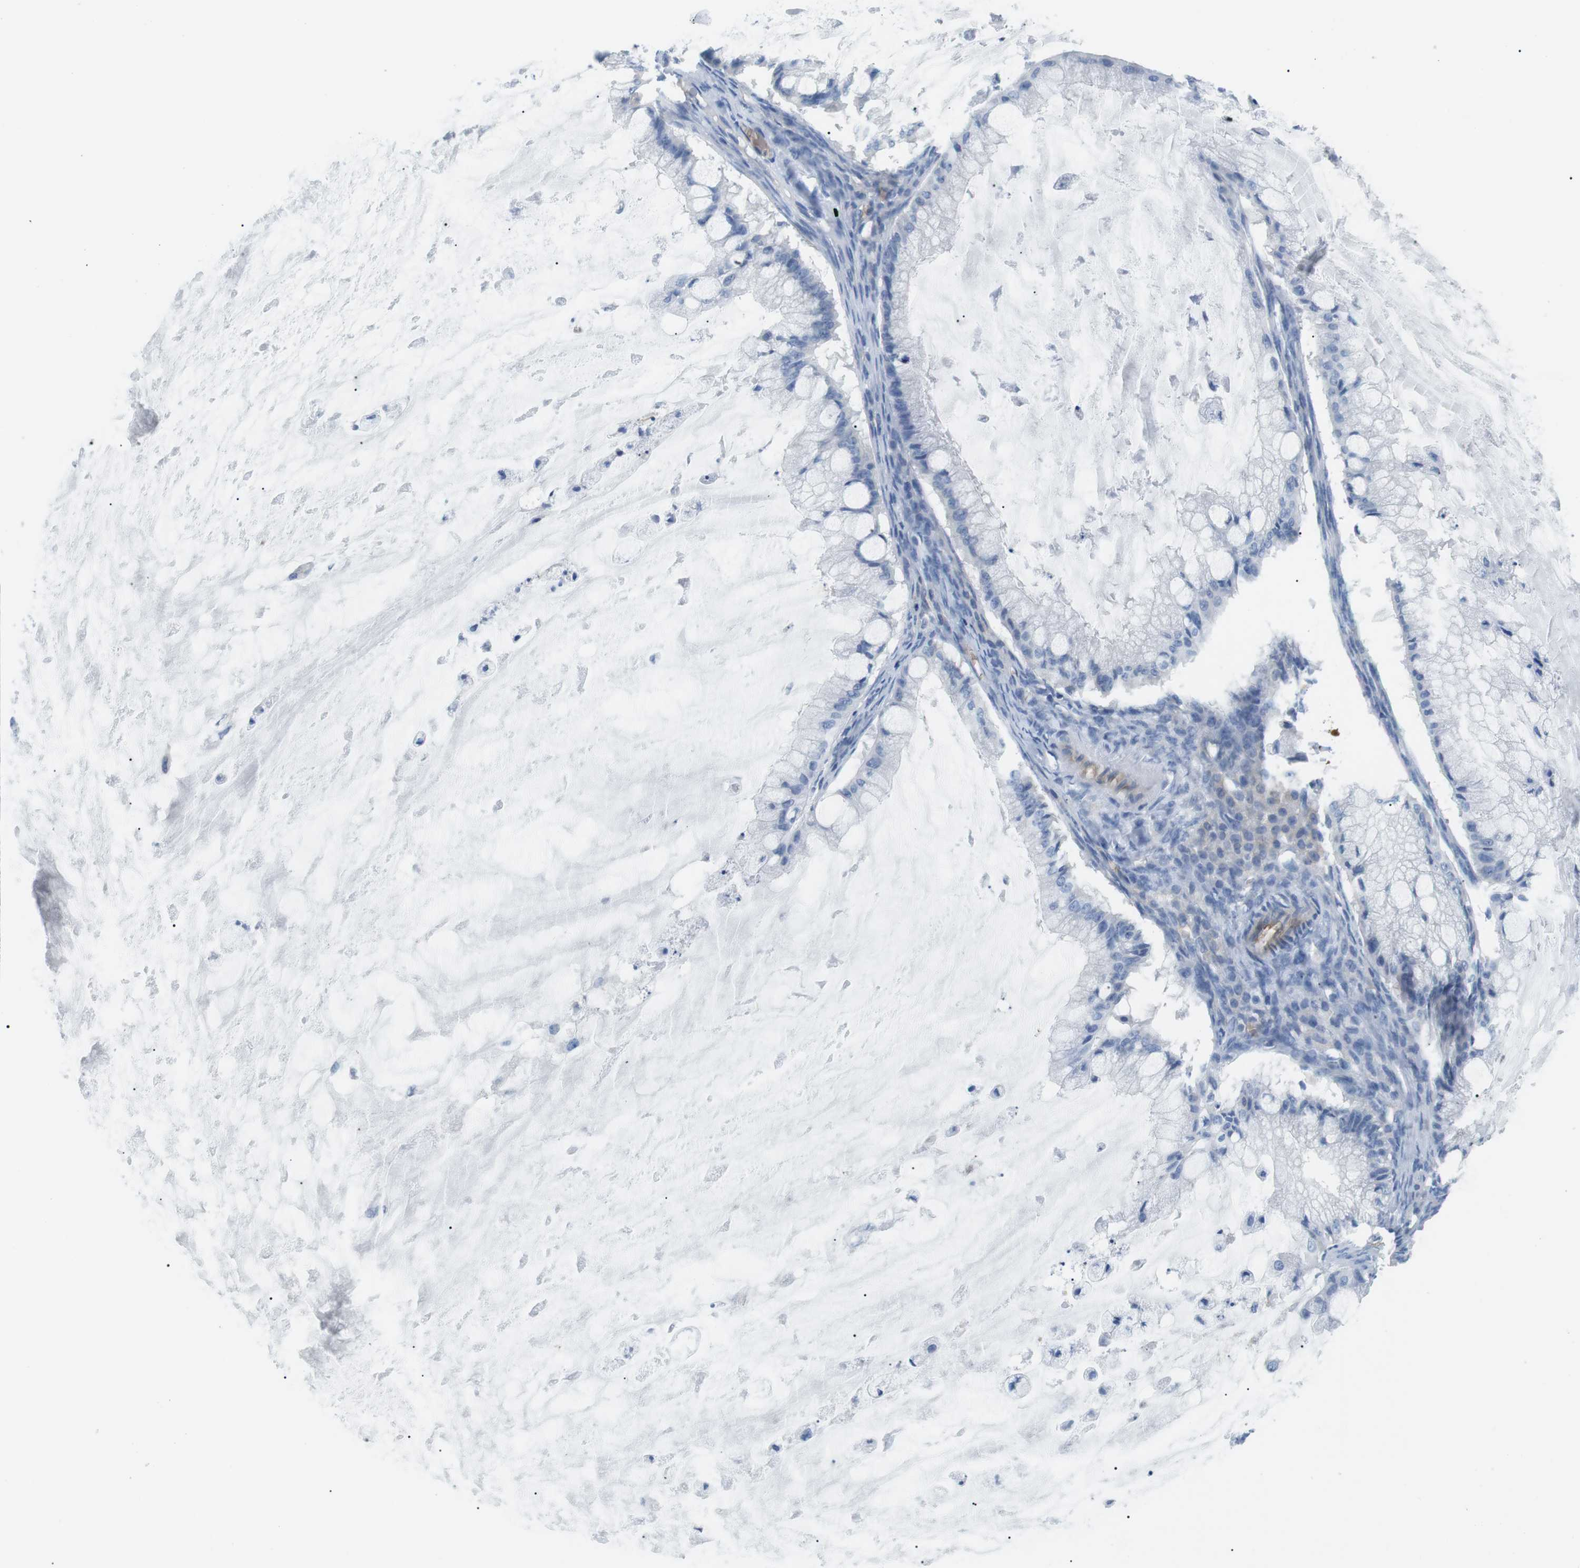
{"staining": {"intensity": "negative", "quantity": "none", "location": "none"}, "tissue": "ovarian cancer", "cell_type": "Tumor cells", "image_type": "cancer", "snomed": [{"axis": "morphology", "description": "Cystadenocarcinoma, mucinous, NOS"}, {"axis": "topography", "description": "Ovary"}], "caption": "This is an immunohistochemistry (IHC) photomicrograph of mucinous cystadenocarcinoma (ovarian). There is no positivity in tumor cells.", "gene": "ADCY10", "patient": {"sex": "female", "age": 57}}